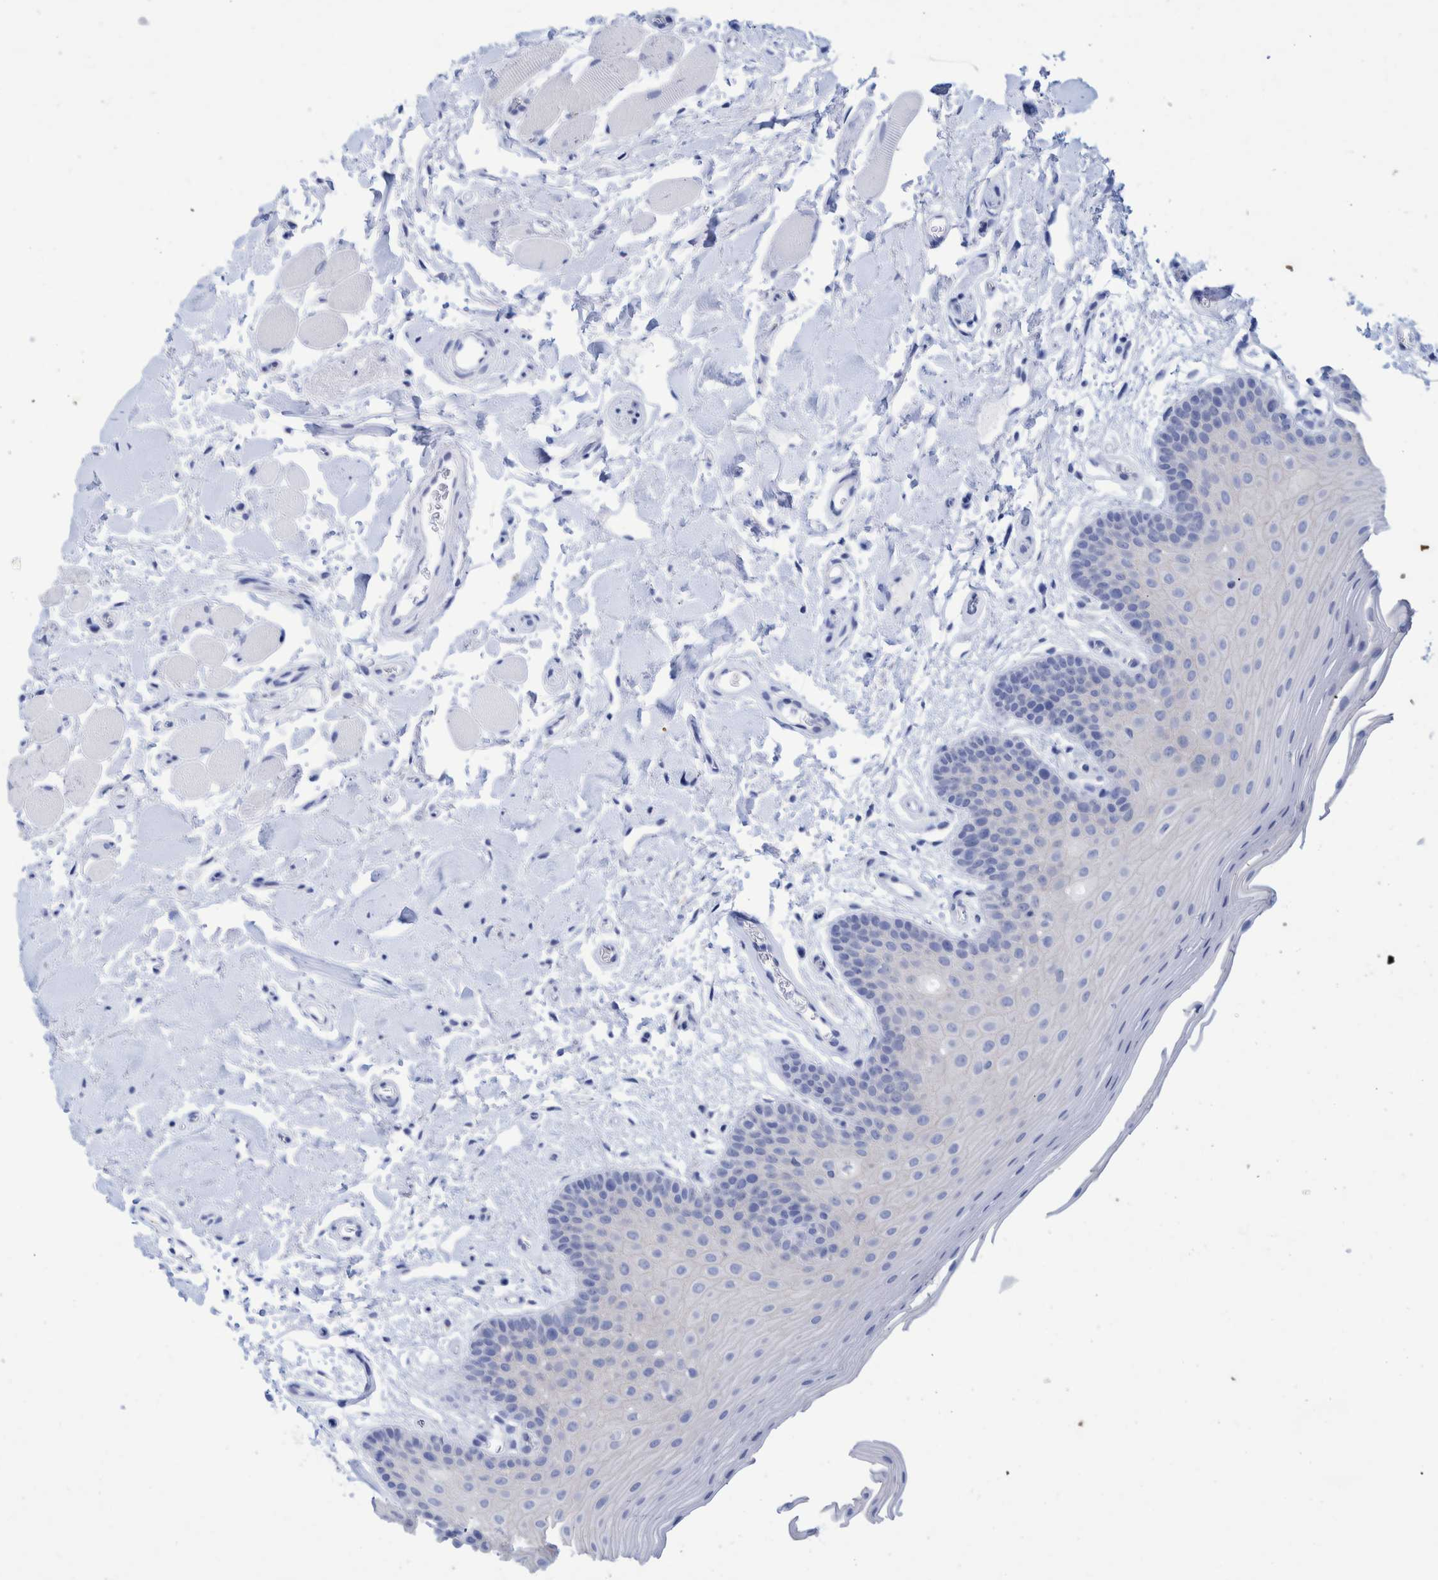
{"staining": {"intensity": "negative", "quantity": "none", "location": "none"}, "tissue": "oral mucosa", "cell_type": "Squamous epithelial cells", "image_type": "normal", "snomed": [{"axis": "morphology", "description": "Normal tissue, NOS"}, {"axis": "topography", "description": "Oral tissue"}], "caption": "A high-resolution image shows immunohistochemistry staining of unremarkable oral mucosa, which shows no significant expression in squamous epithelial cells.", "gene": "PERP", "patient": {"sex": "male", "age": 62}}